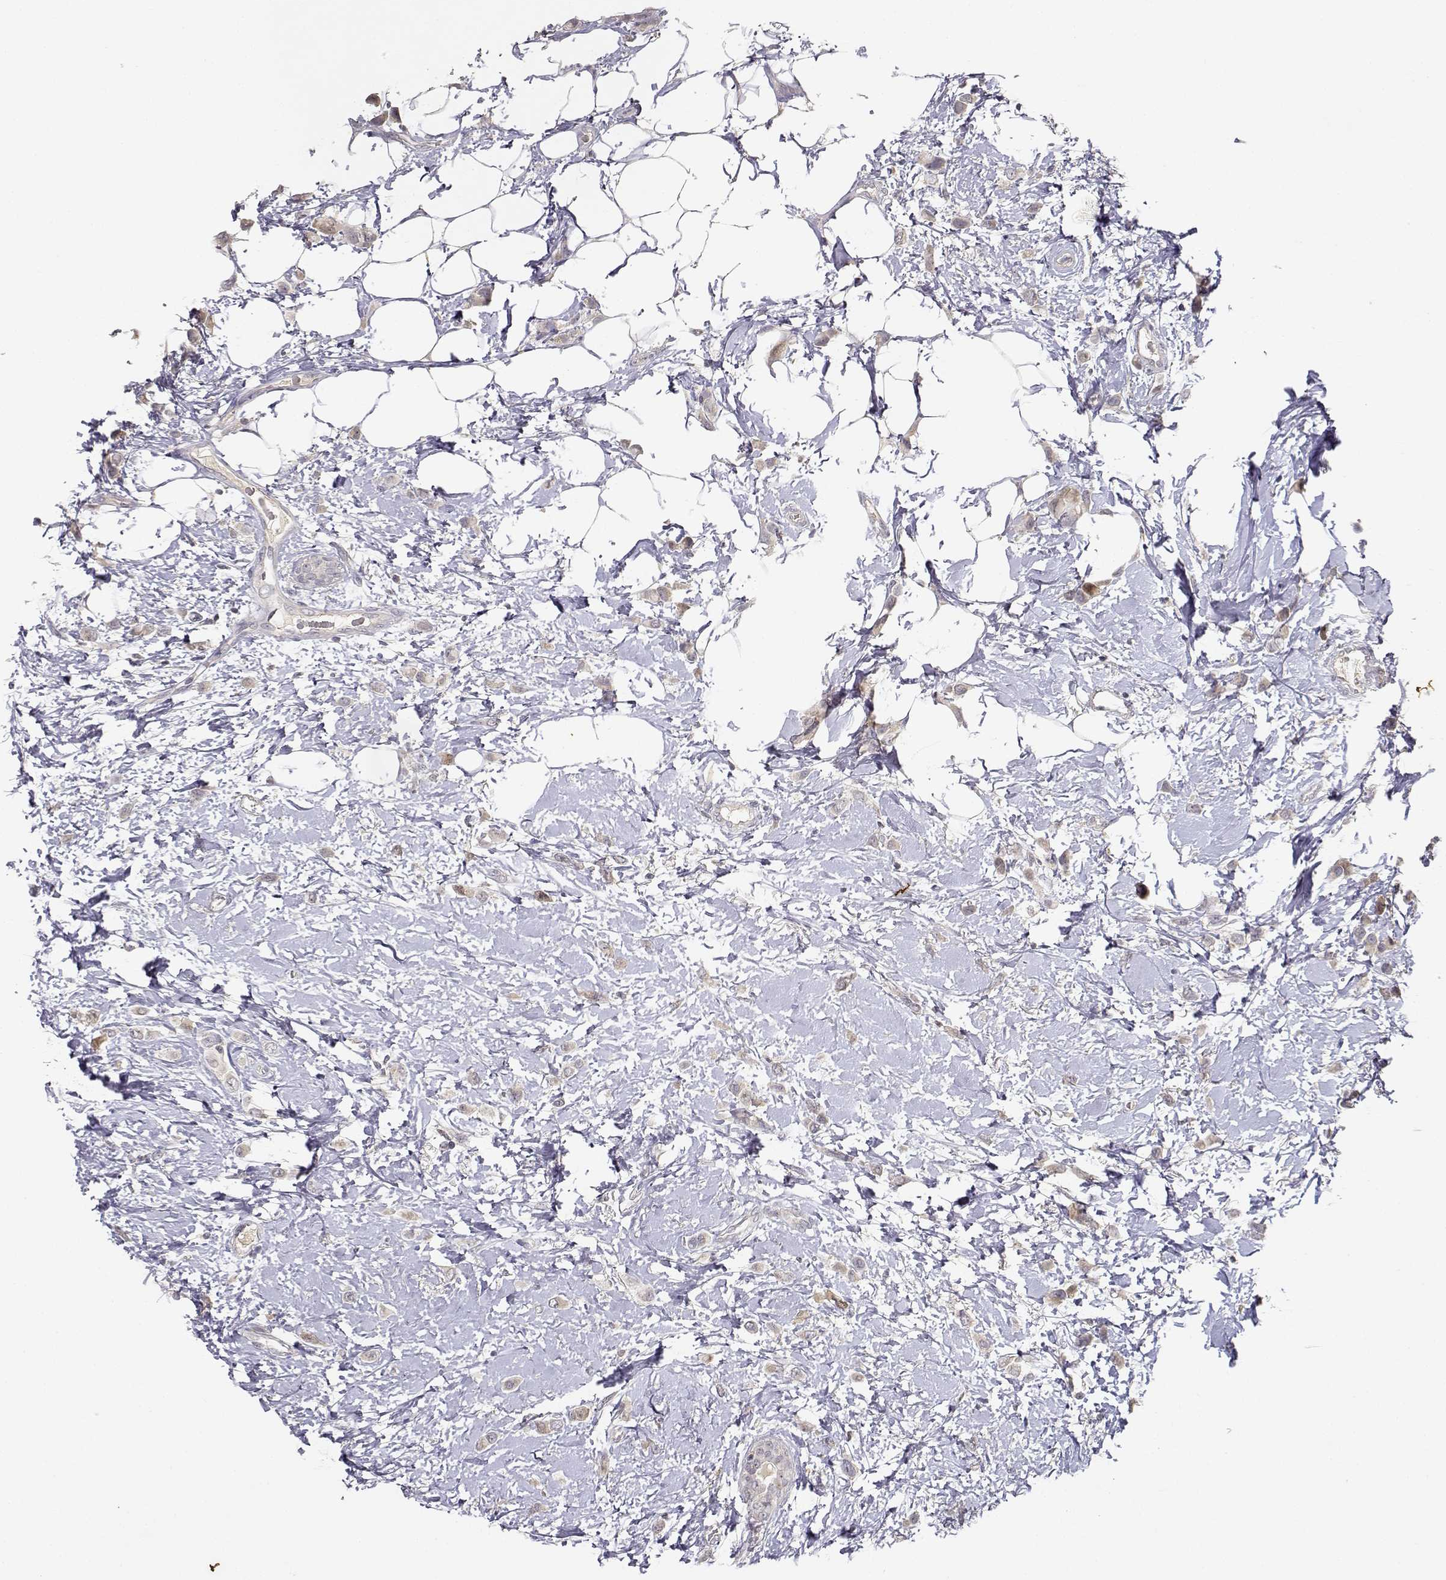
{"staining": {"intensity": "weak", "quantity": ">75%", "location": "cytoplasmic/membranous"}, "tissue": "breast cancer", "cell_type": "Tumor cells", "image_type": "cancer", "snomed": [{"axis": "morphology", "description": "Lobular carcinoma"}, {"axis": "topography", "description": "Breast"}], "caption": "Breast cancer was stained to show a protein in brown. There is low levels of weak cytoplasmic/membranous expression in about >75% of tumor cells.", "gene": "RAD51", "patient": {"sex": "female", "age": 66}}